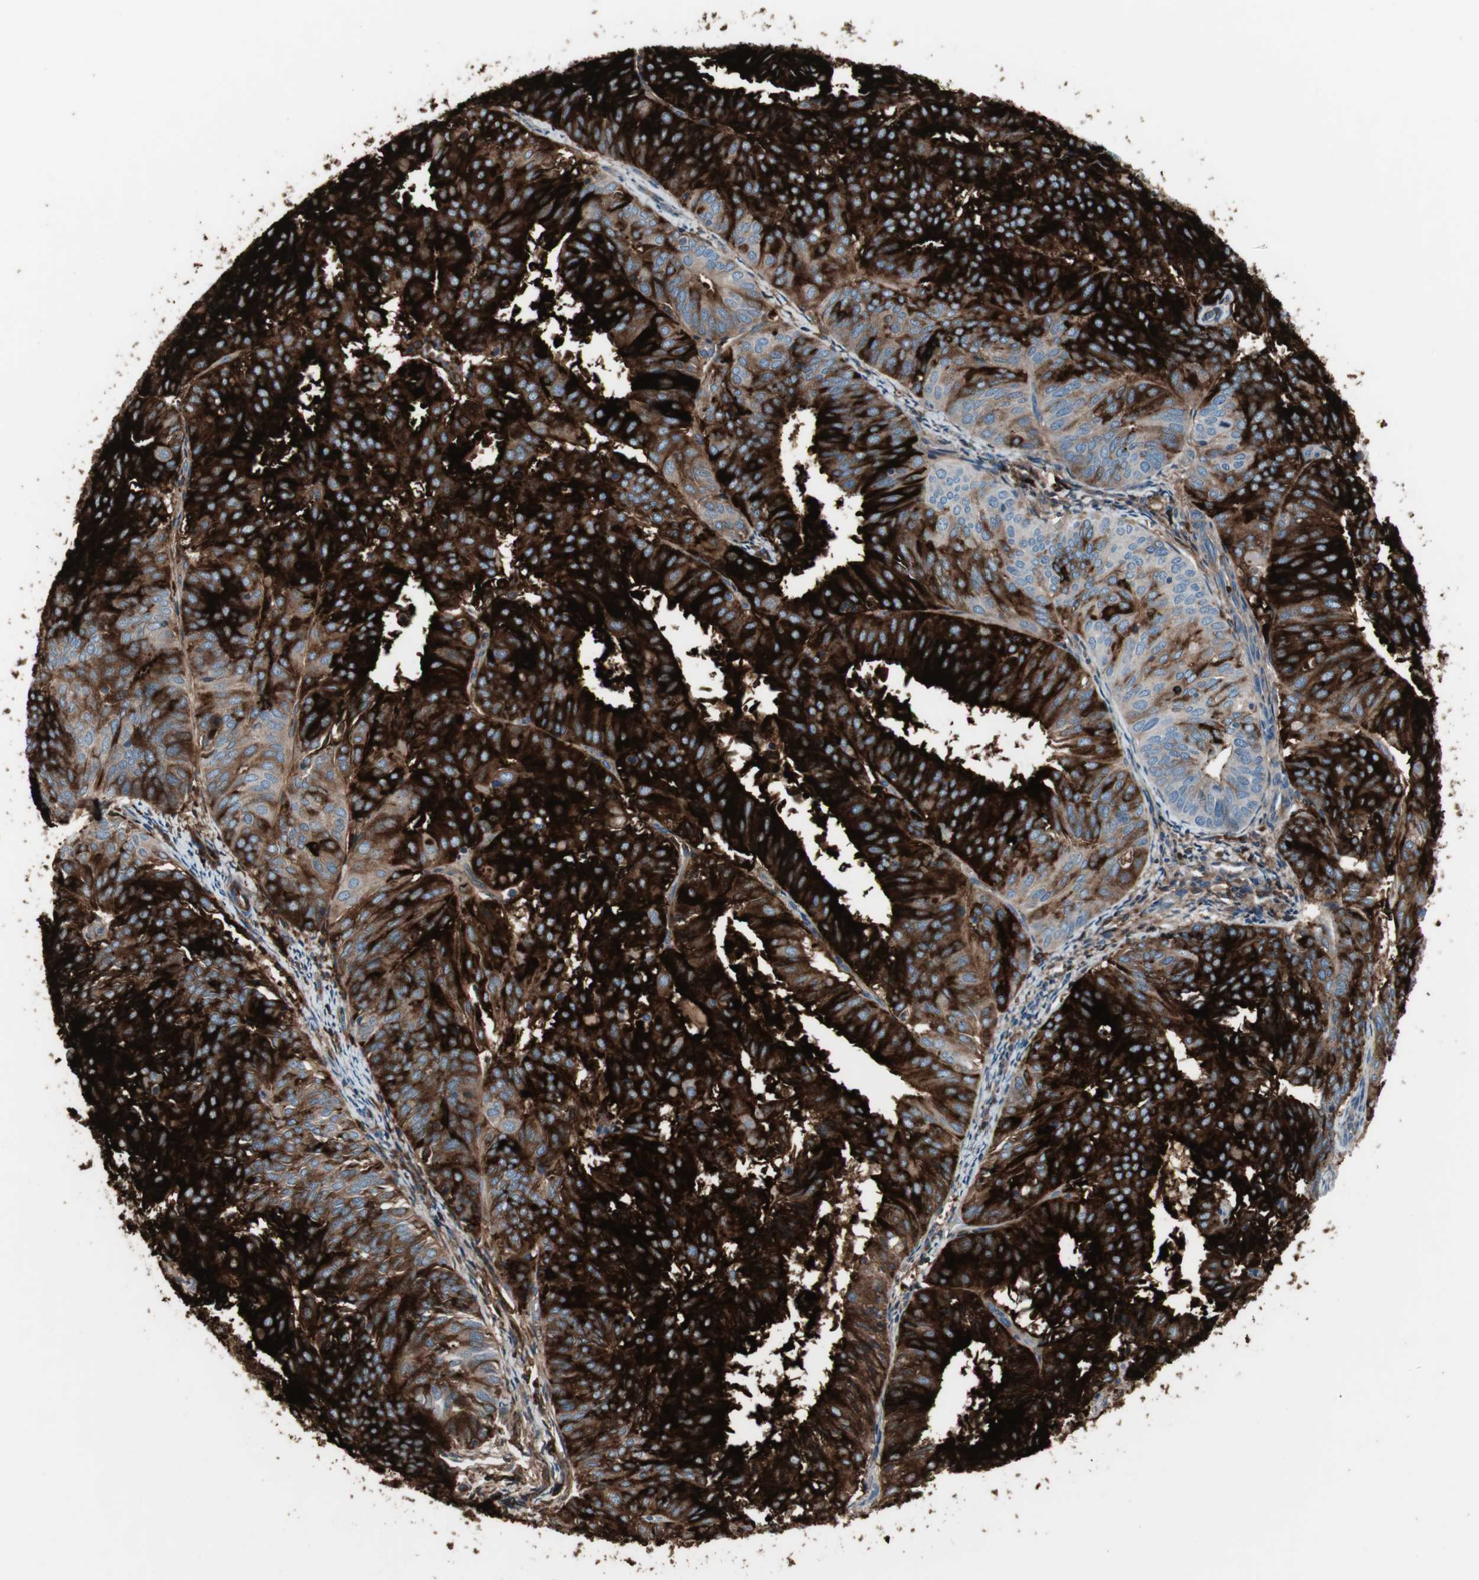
{"staining": {"intensity": "strong", "quantity": ">75%", "location": "cytoplasmic/membranous"}, "tissue": "endometrial cancer", "cell_type": "Tumor cells", "image_type": "cancer", "snomed": [{"axis": "morphology", "description": "Adenocarcinoma, NOS"}, {"axis": "topography", "description": "Uterus"}], "caption": "Endometrial adenocarcinoma stained with a protein marker shows strong staining in tumor cells.", "gene": "PIGR", "patient": {"sex": "female", "age": 60}}